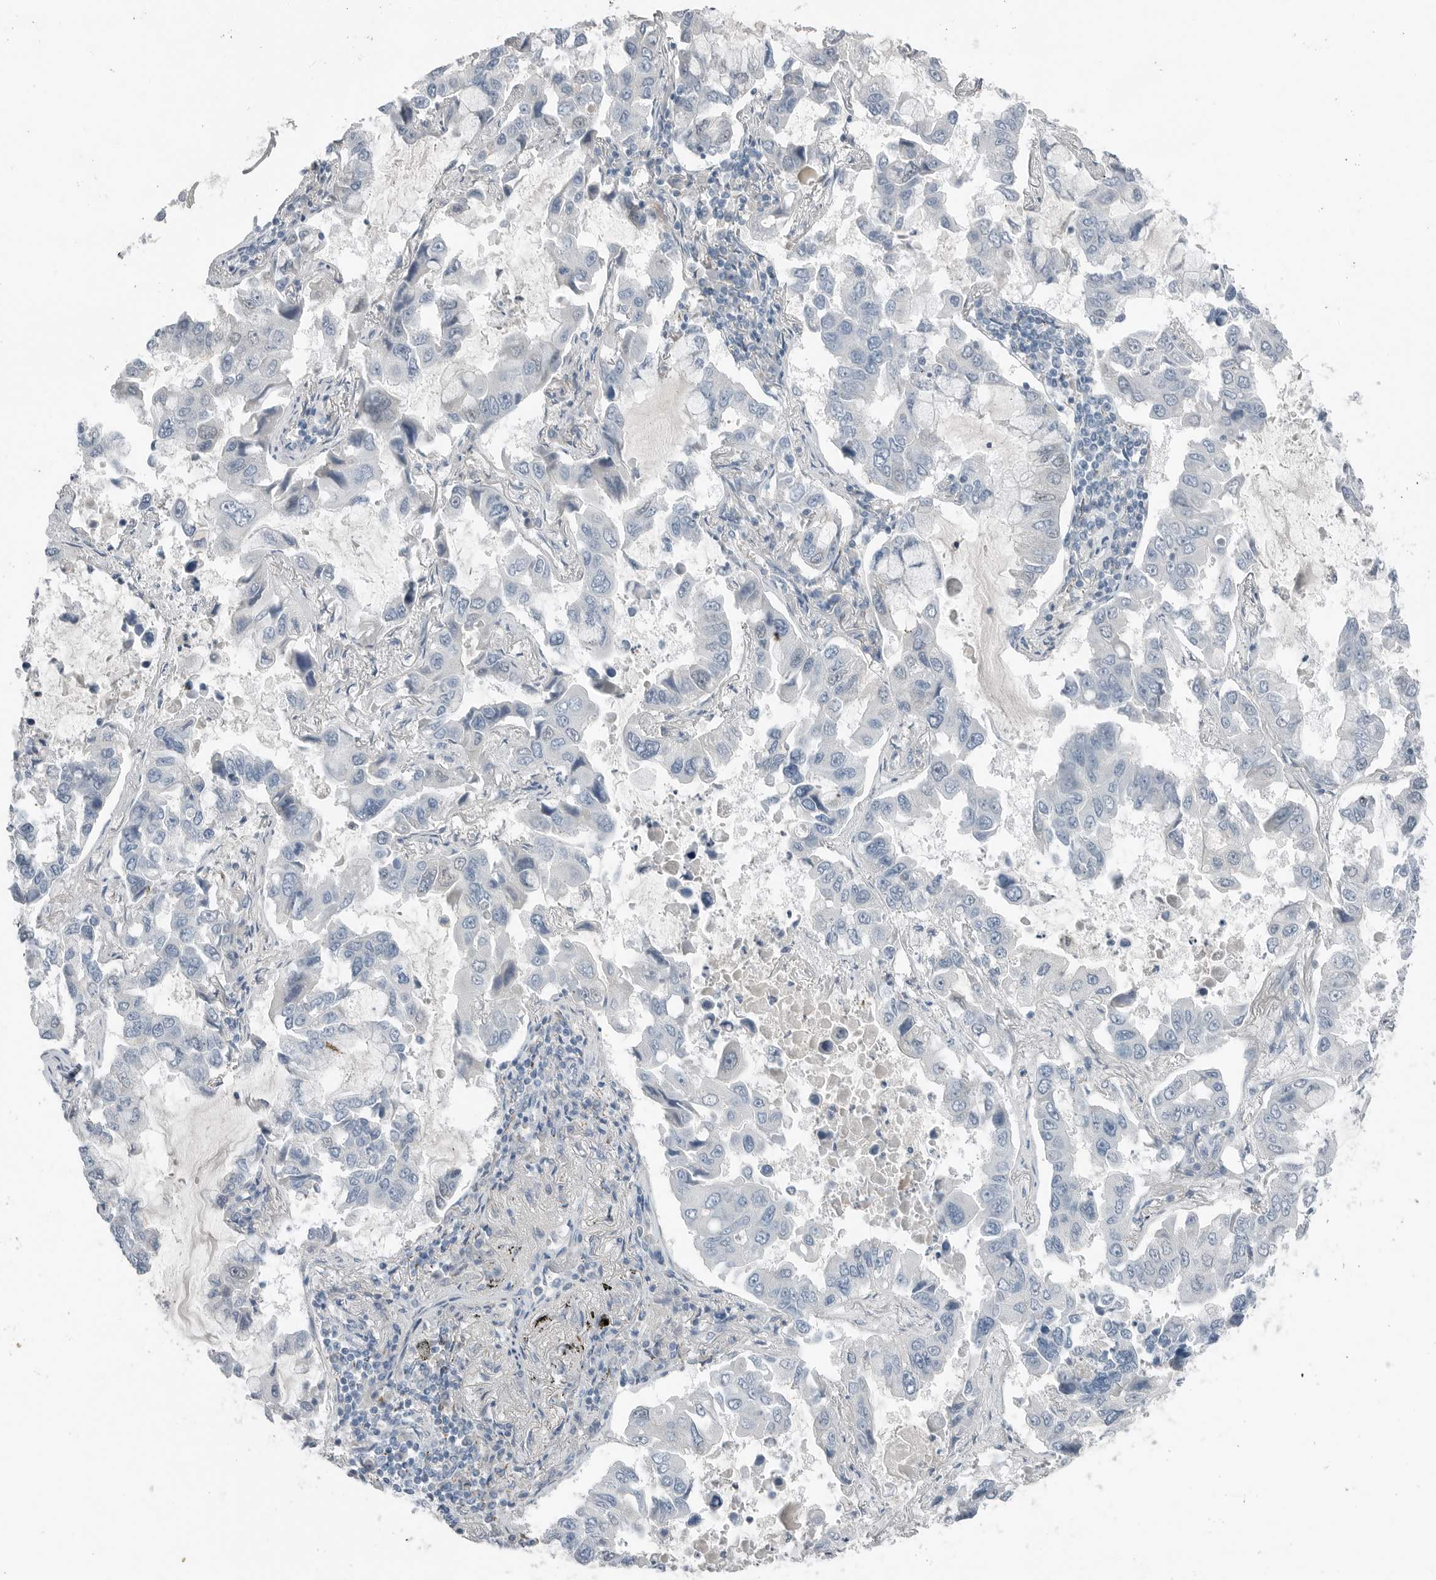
{"staining": {"intensity": "negative", "quantity": "none", "location": "none"}, "tissue": "lung cancer", "cell_type": "Tumor cells", "image_type": "cancer", "snomed": [{"axis": "morphology", "description": "Adenocarcinoma, NOS"}, {"axis": "topography", "description": "Lung"}], "caption": "Protein analysis of lung cancer (adenocarcinoma) exhibits no significant expression in tumor cells.", "gene": "SERPINB7", "patient": {"sex": "male", "age": 64}}